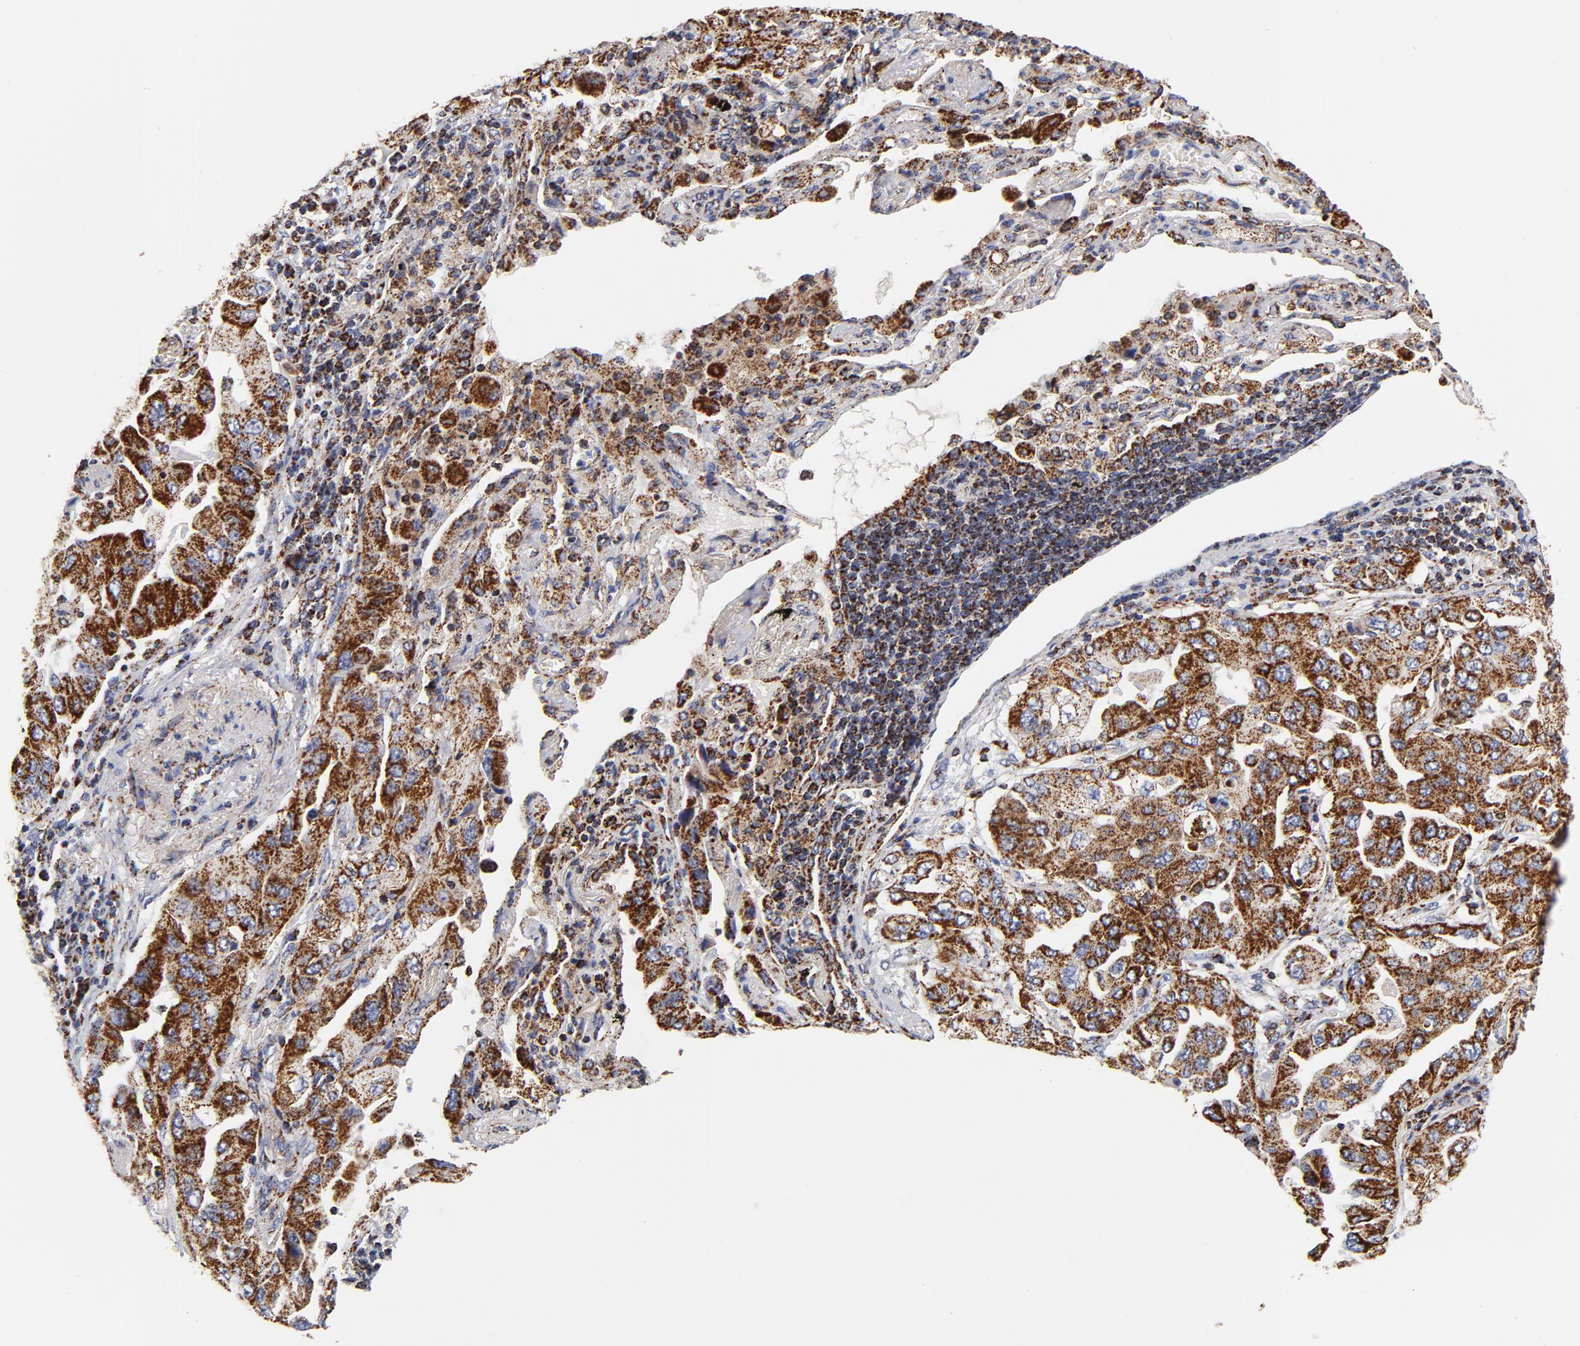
{"staining": {"intensity": "strong", "quantity": ">75%", "location": "cytoplasmic/membranous"}, "tissue": "lung cancer", "cell_type": "Tumor cells", "image_type": "cancer", "snomed": [{"axis": "morphology", "description": "Adenocarcinoma, NOS"}, {"axis": "topography", "description": "Lung"}], "caption": "Immunohistochemistry (IHC) histopathology image of lung cancer (adenocarcinoma) stained for a protein (brown), which reveals high levels of strong cytoplasmic/membranous staining in about >75% of tumor cells.", "gene": "ECHS1", "patient": {"sex": "female", "age": 65}}